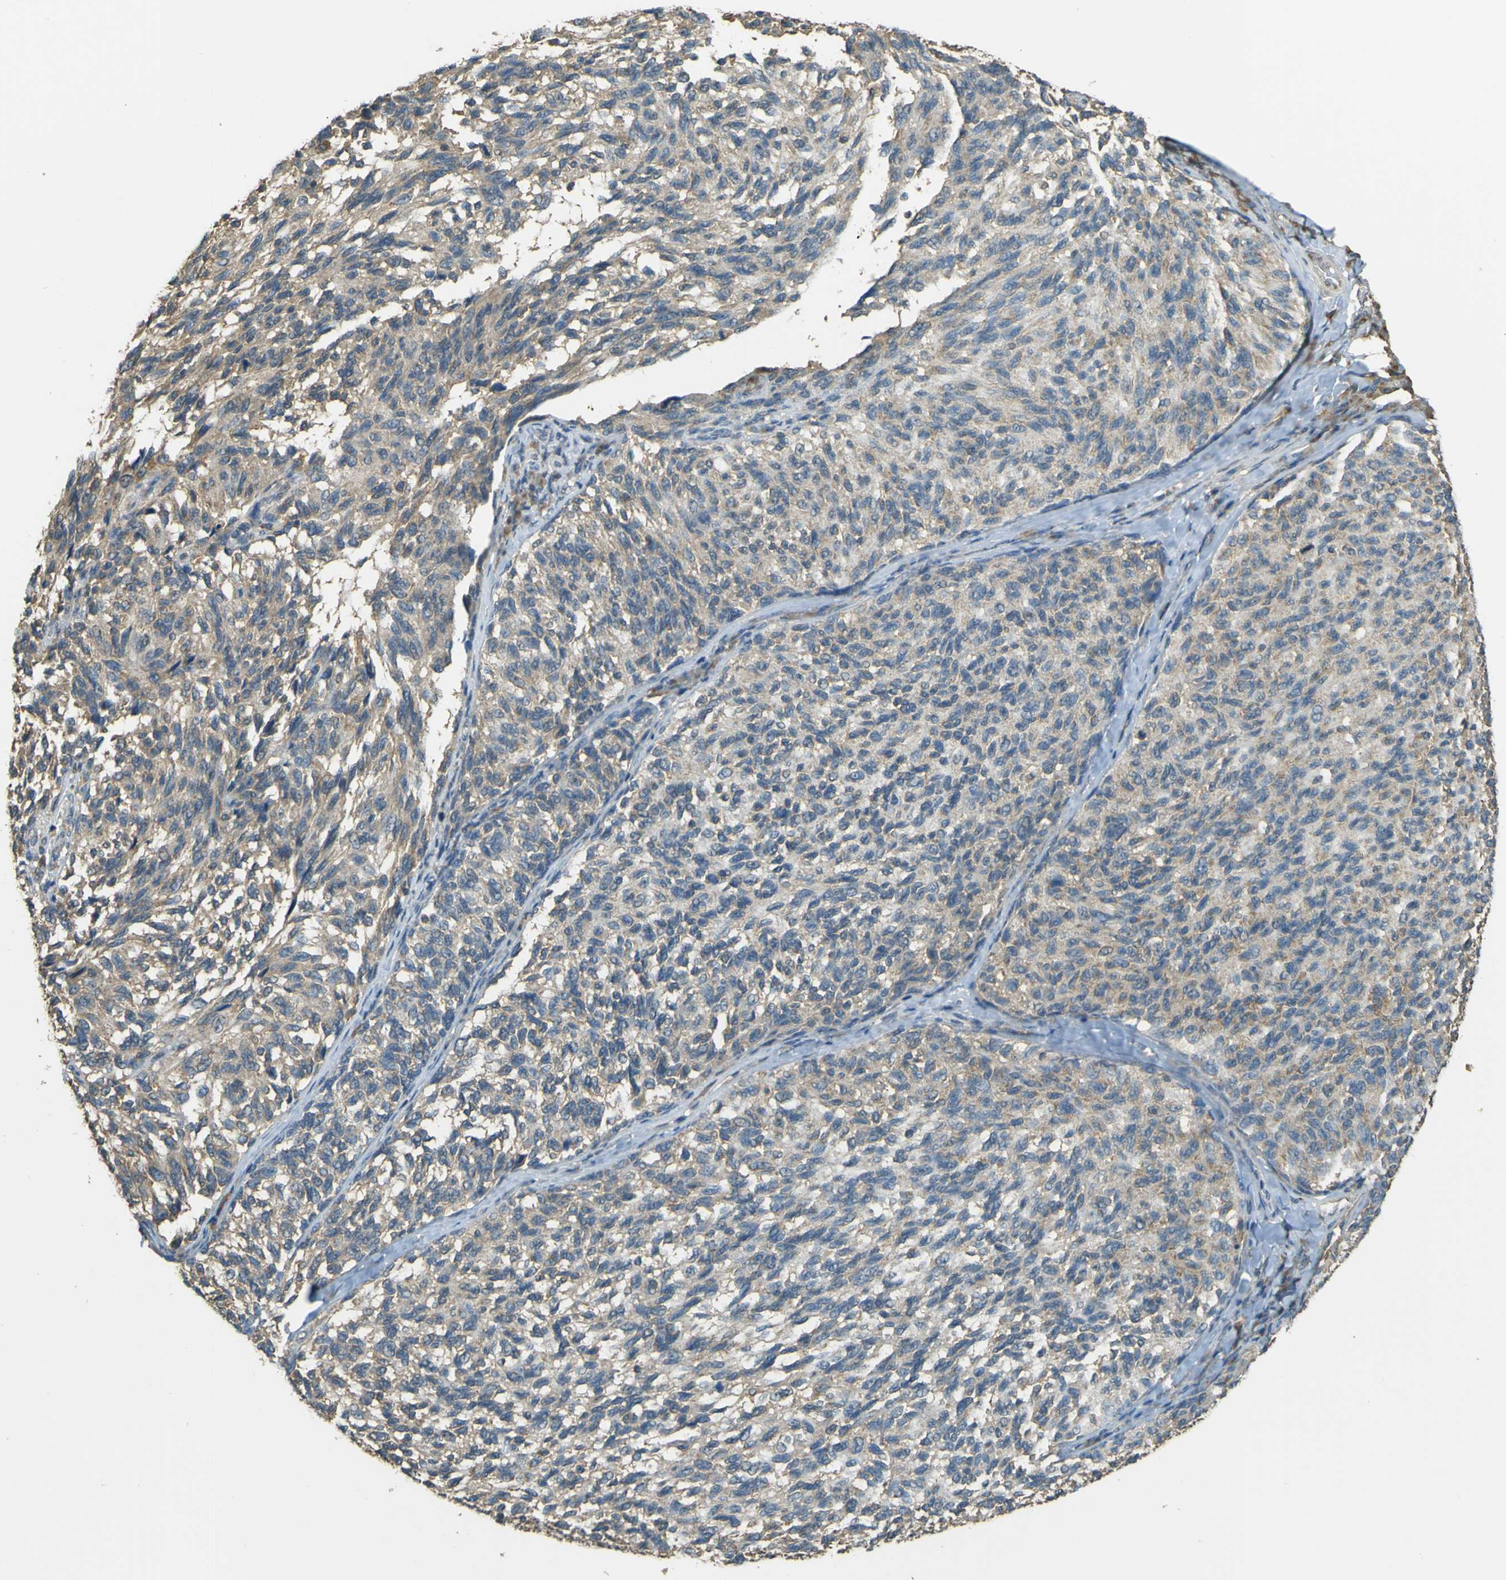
{"staining": {"intensity": "moderate", "quantity": "25%-75%", "location": "cytoplasmic/membranous"}, "tissue": "melanoma", "cell_type": "Tumor cells", "image_type": "cancer", "snomed": [{"axis": "morphology", "description": "Malignant melanoma, NOS"}, {"axis": "topography", "description": "Skin"}], "caption": "This micrograph reveals immunohistochemistry staining of human malignant melanoma, with medium moderate cytoplasmic/membranous expression in approximately 25%-75% of tumor cells.", "gene": "GOLGA1", "patient": {"sex": "female", "age": 73}}